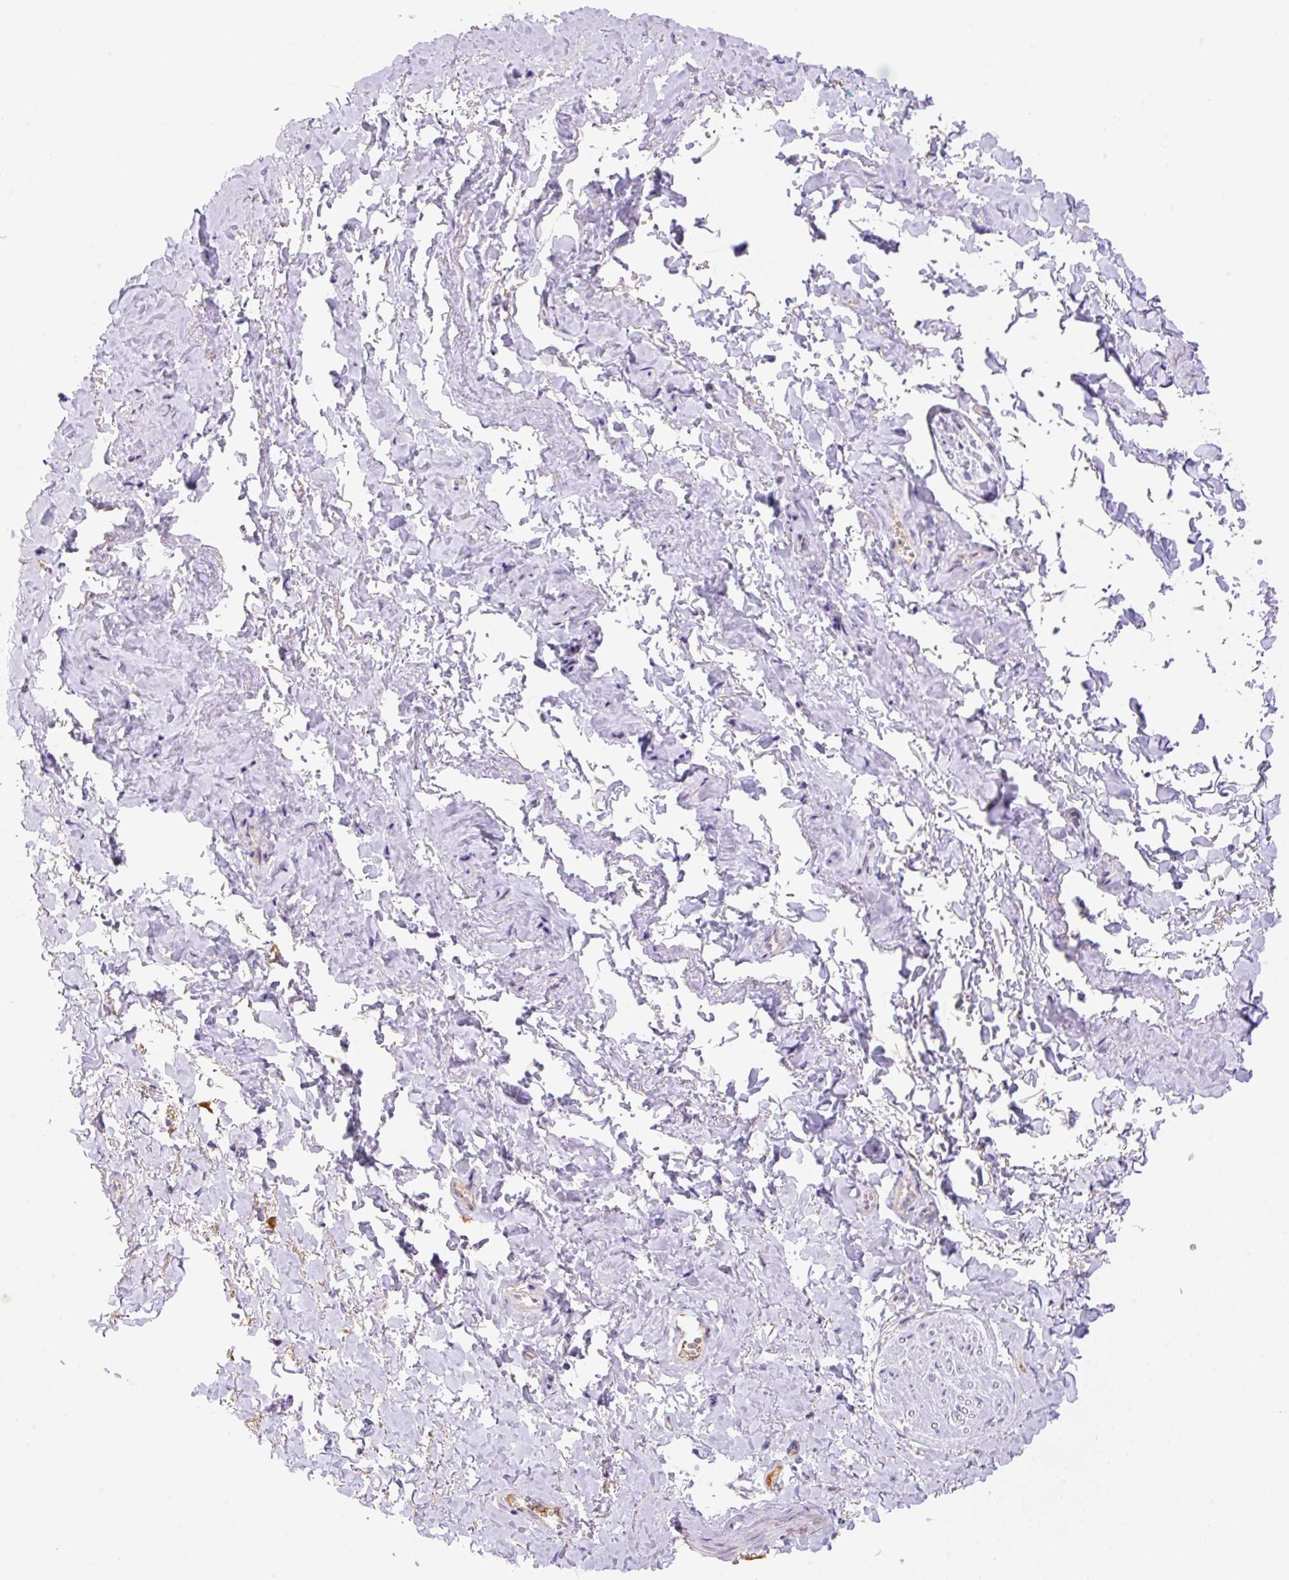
{"staining": {"intensity": "negative", "quantity": "none", "location": "none"}, "tissue": "adipose tissue", "cell_type": "Adipocytes", "image_type": "normal", "snomed": [{"axis": "morphology", "description": "Normal tissue, NOS"}, {"axis": "topography", "description": "Vulva"}, {"axis": "topography", "description": "Vagina"}, {"axis": "topography", "description": "Peripheral nerve tissue"}], "caption": "Unremarkable adipose tissue was stained to show a protein in brown. There is no significant positivity in adipocytes. (Stains: DAB immunohistochemistry with hematoxylin counter stain, Microscopy: brightfield microscopy at high magnification).", "gene": "DENND5A", "patient": {"sex": "female", "age": 66}}